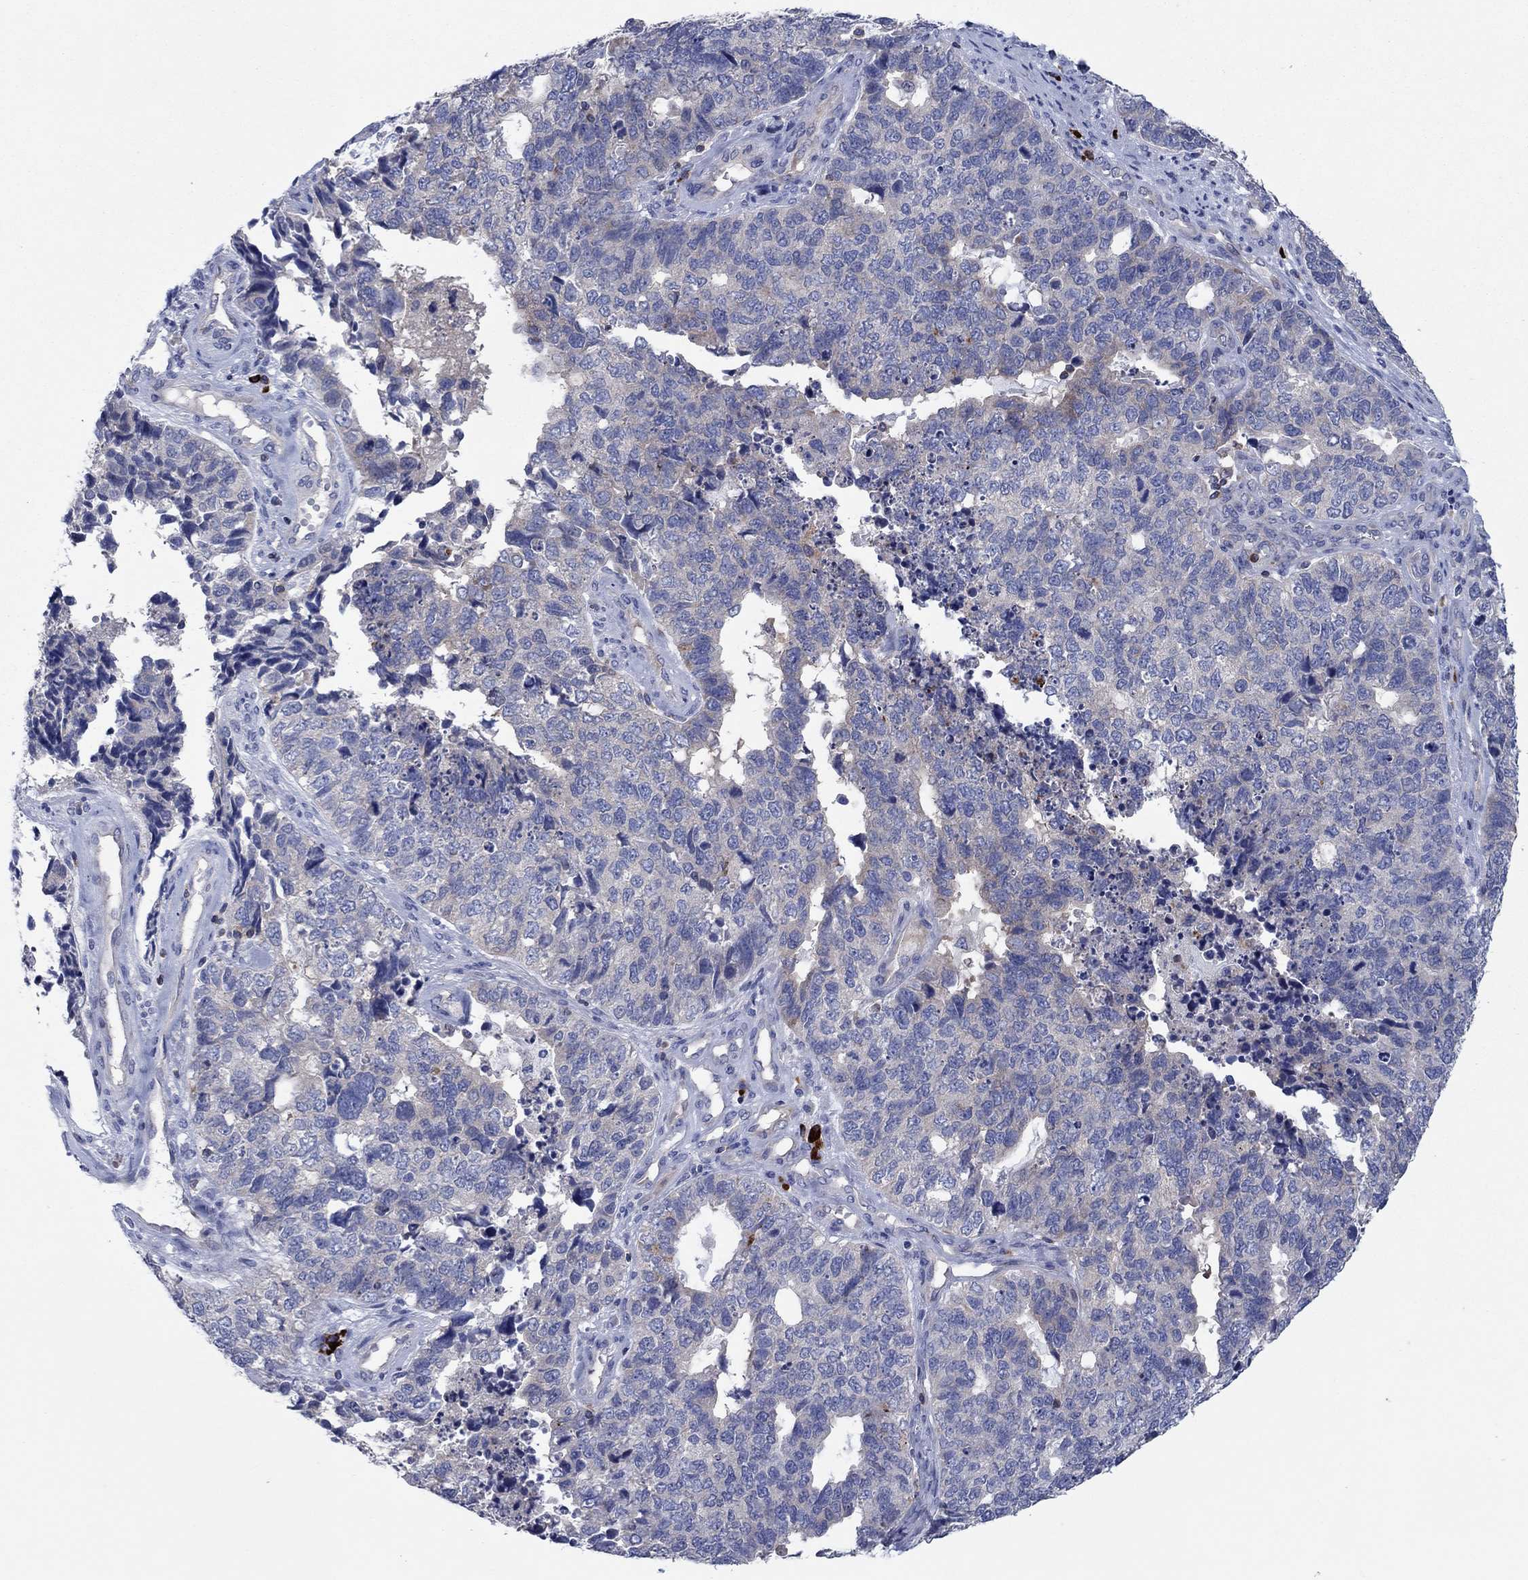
{"staining": {"intensity": "negative", "quantity": "none", "location": "none"}, "tissue": "cervical cancer", "cell_type": "Tumor cells", "image_type": "cancer", "snomed": [{"axis": "morphology", "description": "Squamous cell carcinoma, NOS"}, {"axis": "topography", "description": "Cervix"}], "caption": "Tumor cells show no significant protein positivity in cervical cancer.", "gene": "PVR", "patient": {"sex": "female", "age": 63}}